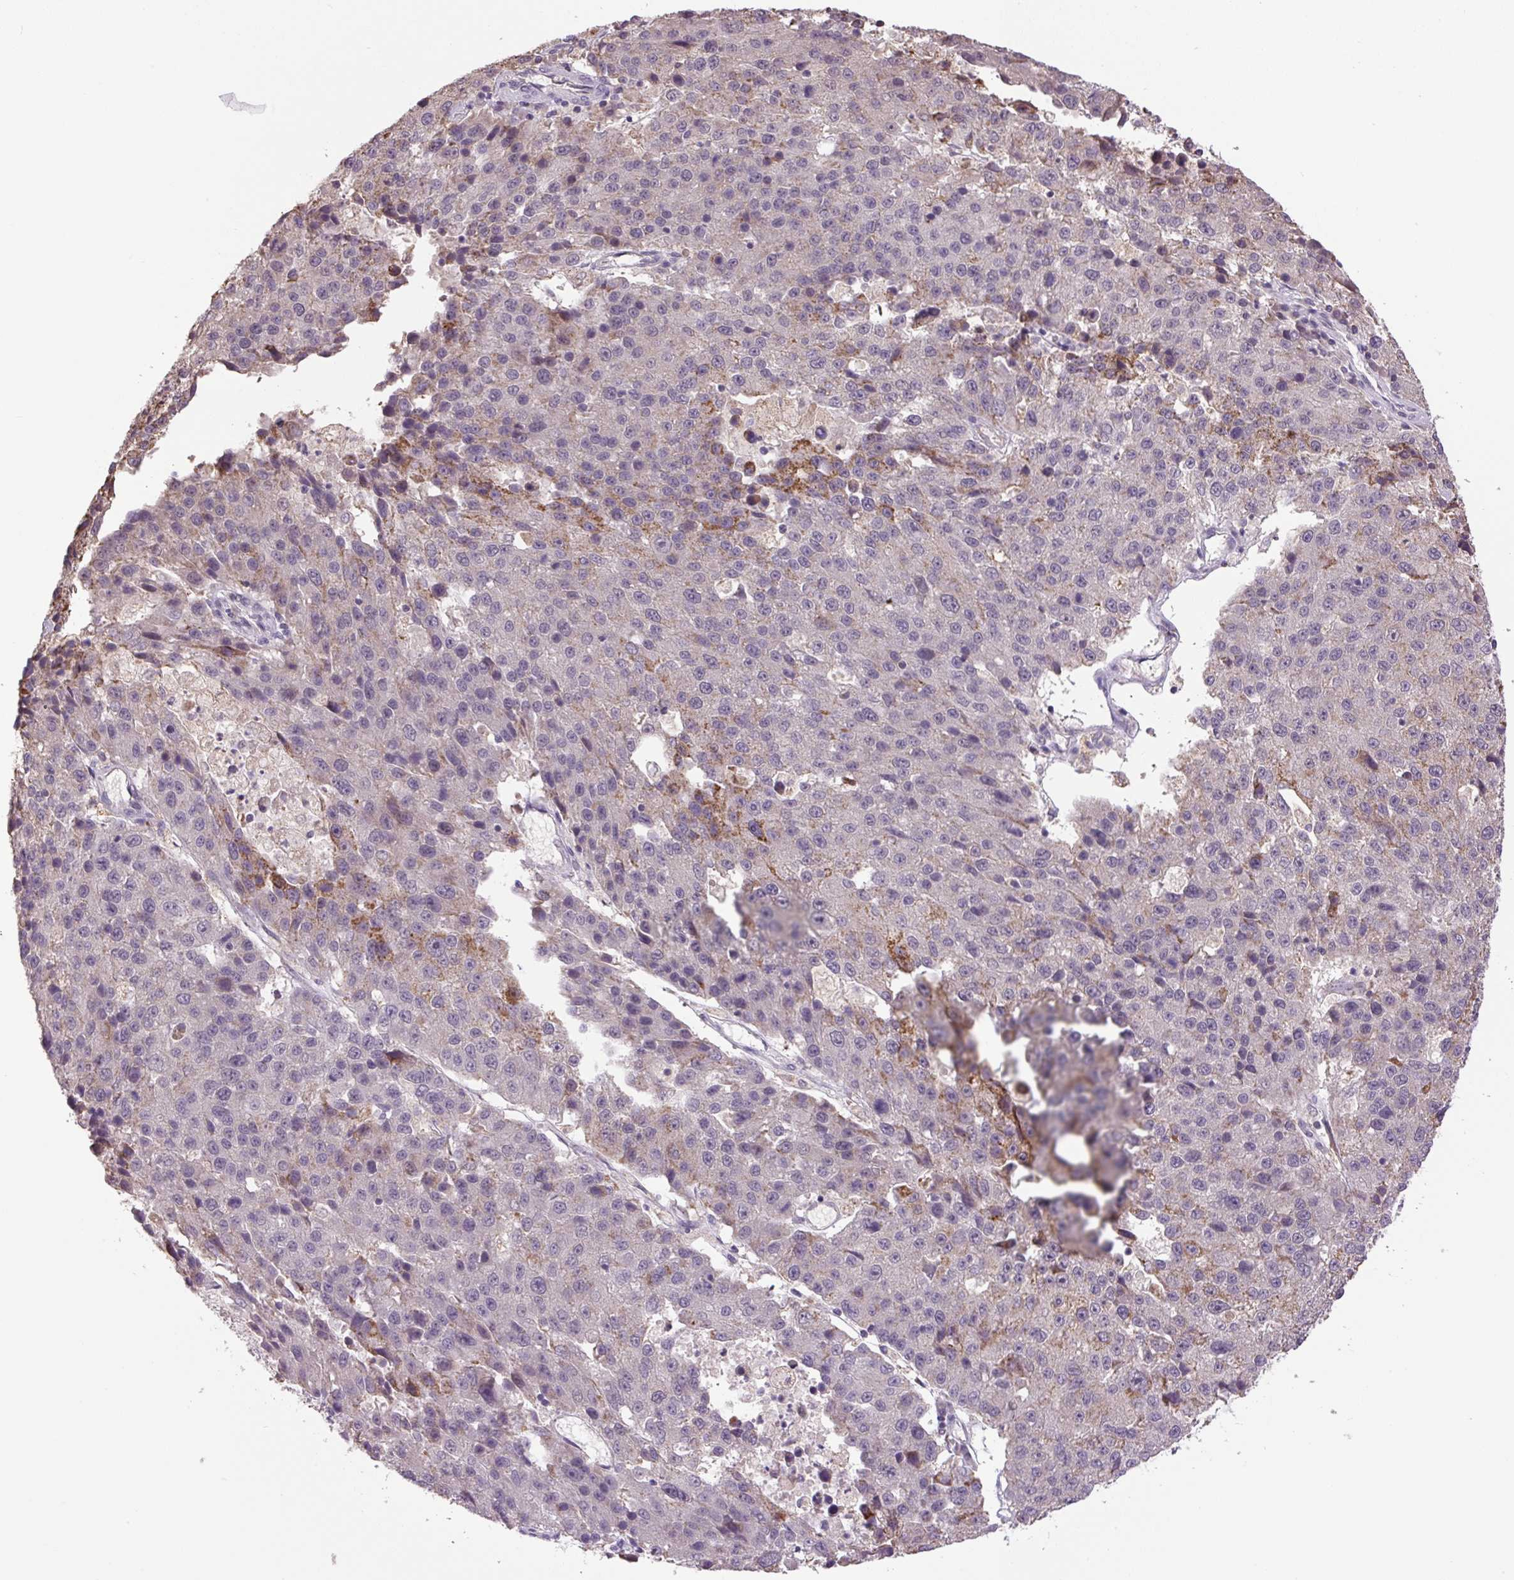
{"staining": {"intensity": "moderate", "quantity": "<25%", "location": "cytoplasmic/membranous"}, "tissue": "stomach cancer", "cell_type": "Tumor cells", "image_type": "cancer", "snomed": [{"axis": "morphology", "description": "Adenocarcinoma, NOS"}, {"axis": "topography", "description": "Stomach"}], "caption": "Immunohistochemical staining of stomach cancer demonstrates low levels of moderate cytoplasmic/membranous expression in approximately <25% of tumor cells.", "gene": "SGF29", "patient": {"sex": "male", "age": 71}}